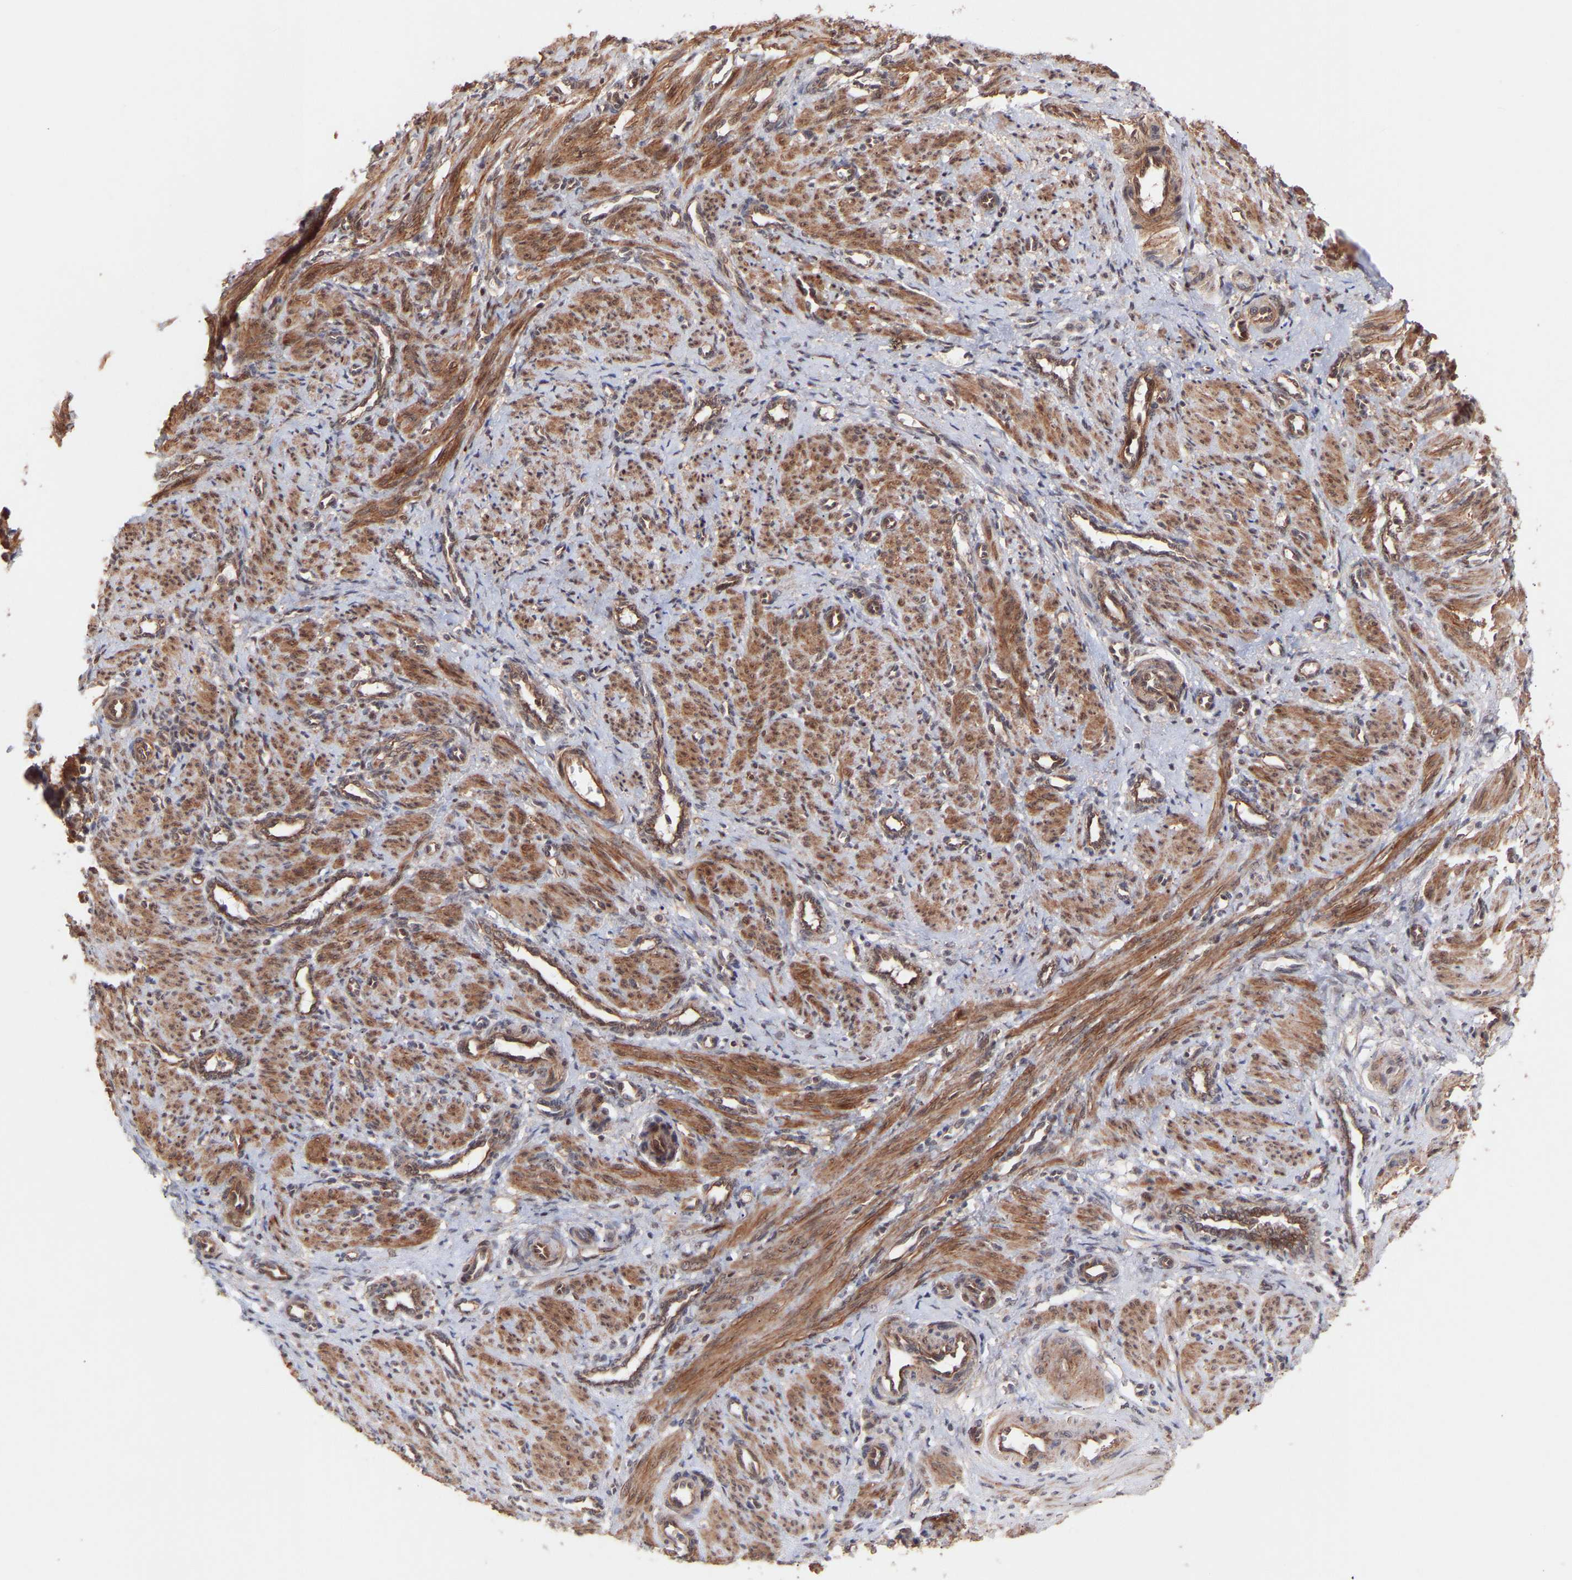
{"staining": {"intensity": "moderate", "quantity": ">75%", "location": "cytoplasmic/membranous"}, "tissue": "smooth muscle", "cell_type": "Smooth muscle cells", "image_type": "normal", "snomed": [{"axis": "morphology", "description": "Normal tissue, NOS"}, {"axis": "topography", "description": "Endometrium"}], "caption": "Immunohistochemical staining of benign human smooth muscle shows >75% levels of moderate cytoplasmic/membranous protein staining in approximately >75% of smooth muscle cells.", "gene": "PDLIM5", "patient": {"sex": "female", "age": 33}}